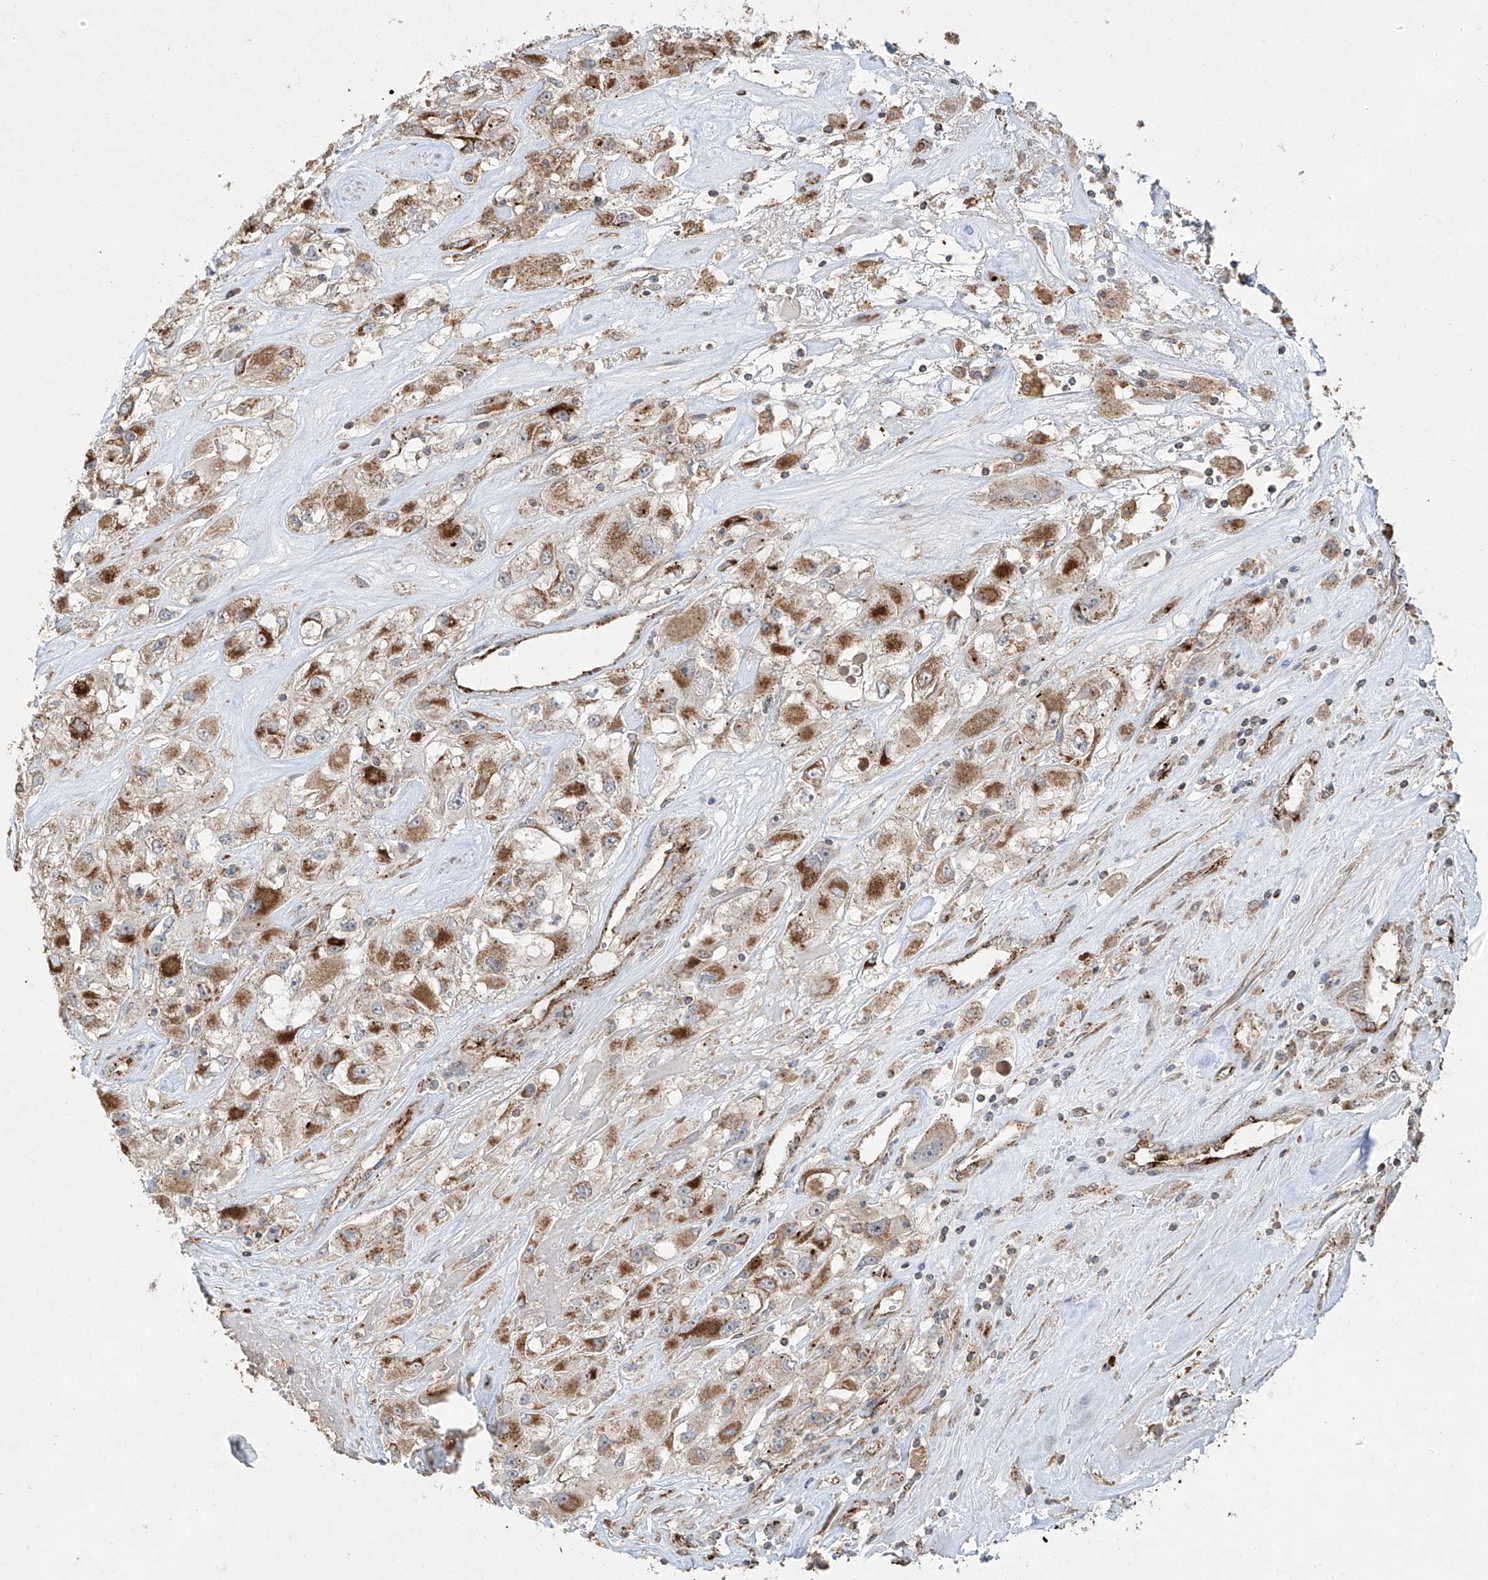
{"staining": {"intensity": "moderate", "quantity": ">75%", "location": "cytoplasmic/membranous"}, "tissue": "renal cancer", "cell_type": "Tumor cells", "image_type": "cancer", "snomed": [{"axis": "morphology", "description": "Adenocarcinoma, NOS"}, {"axis": "topography", "description": "Kidney"}], "caption": "Adenocarcinoma (renal) stained for a protein shows moderate cytoplasmic/membranous positivity in tumor cells. (Stains: DAB (3,3'-diaminobenzidine) in brown, nuclei in blue, Microscopy: brightfield microscopy at high magnification).", "gene": "UQCC1", "patient": {"sex": "female", "age": 52}}